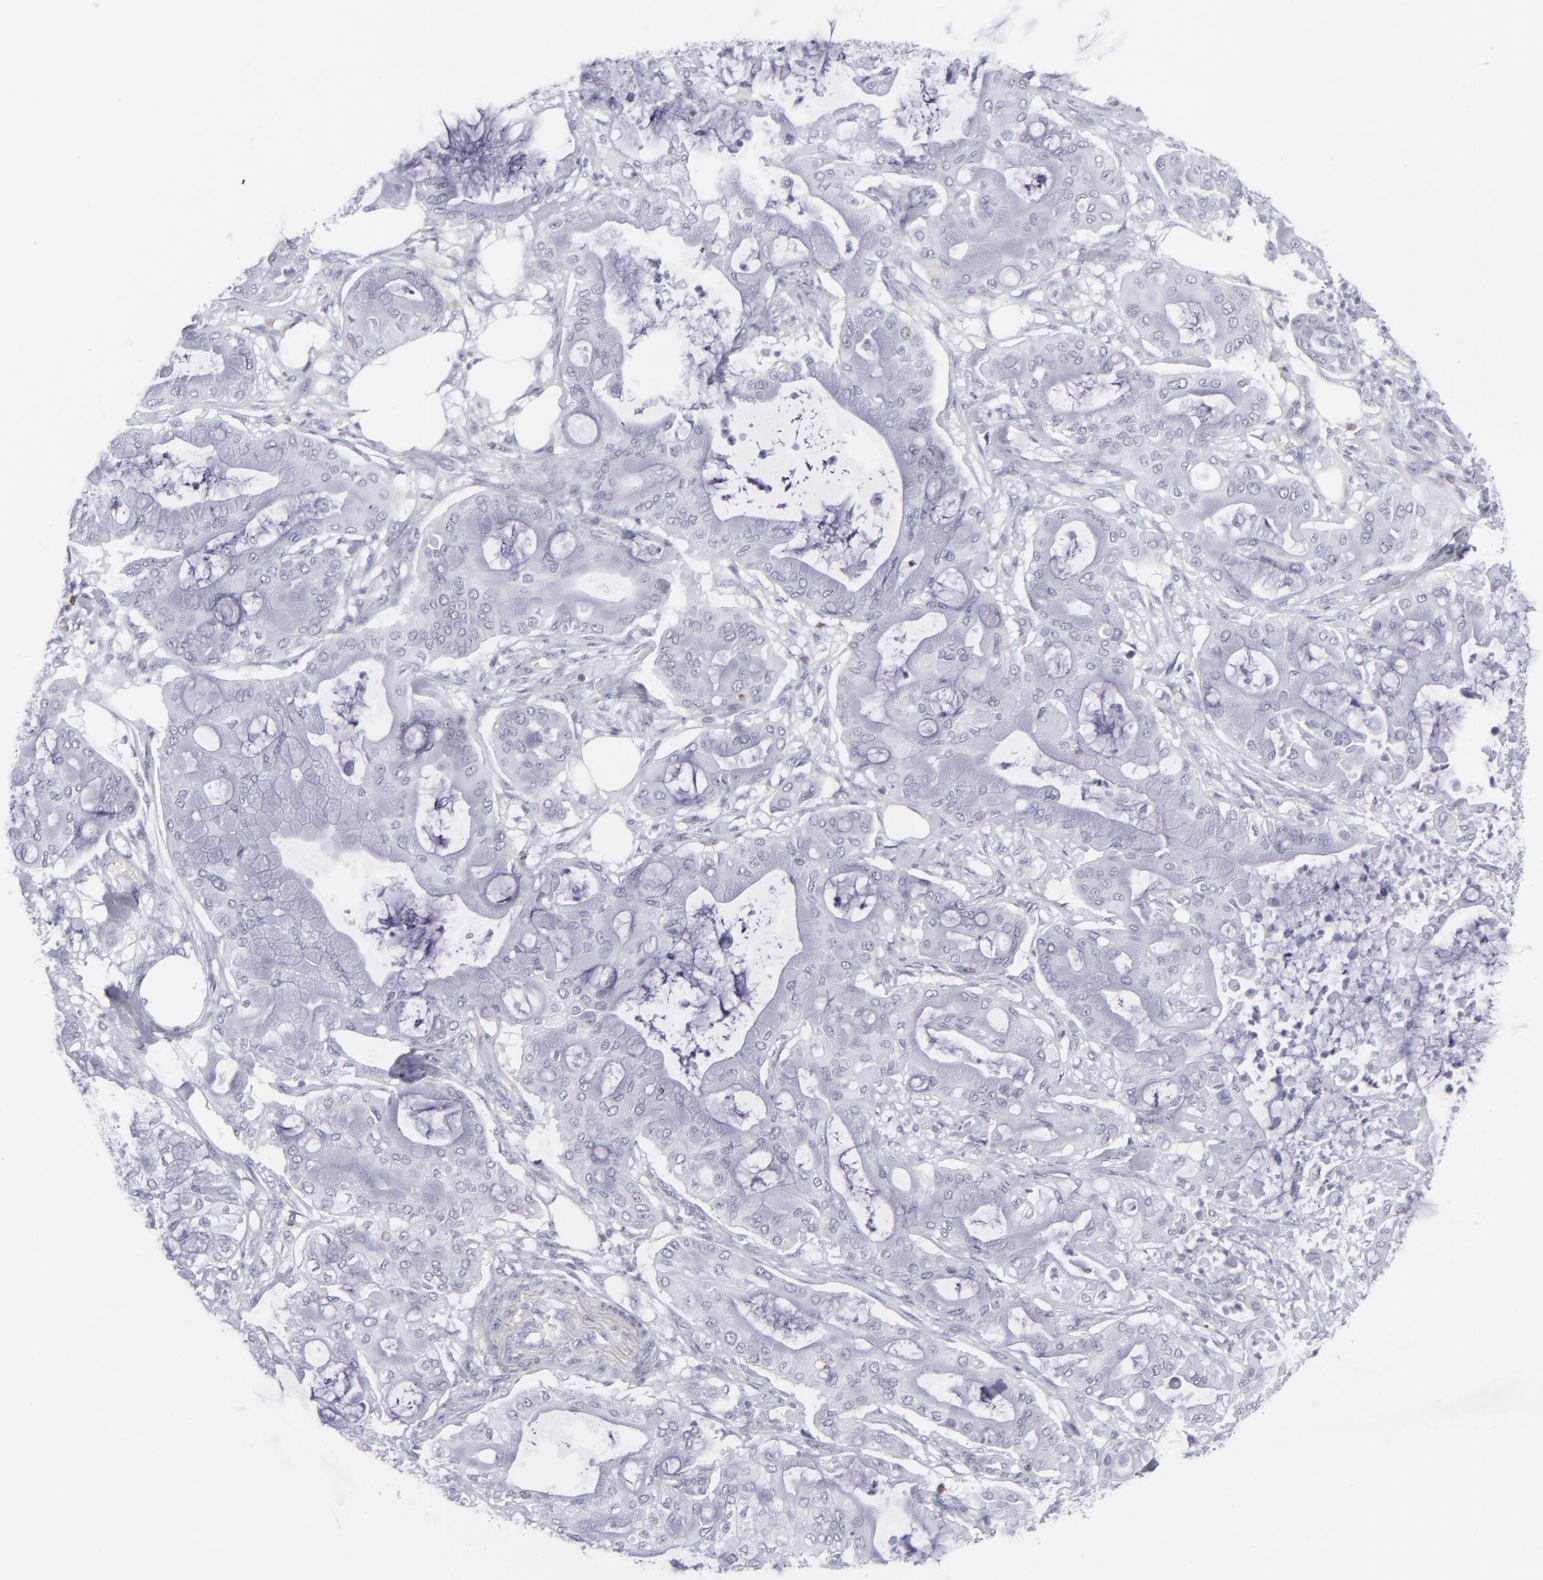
{"staining": {"intensity": "negative", "quantity": "none", "location": "none"}, "tissue": "pancreatic cancer", "cell_type": "Tumor cells", "image_type": "cancer", "snomed": [{"axis": "morphology", "description": "Adenocarcinoma, NOS"}, {"axis": "morphology", "description": "Adenocarcinoma, metastatic, NOS"}, {"axis": "topography", "description": "Lymph node"}, {"axis": "topography", "description": "Pancreas"}, {"axis": "topography", "description": "Duodenum"}], "caption": "Tumor cells show no significant expression in pancreatic cancer. (DAB (3,3'-diaminobenzidine) immunohistochemistry (IHC) visualized using brightfield microscopy, high magnification).", "gene": "CD7", "patient": {"sex": "female", "age": 64}}